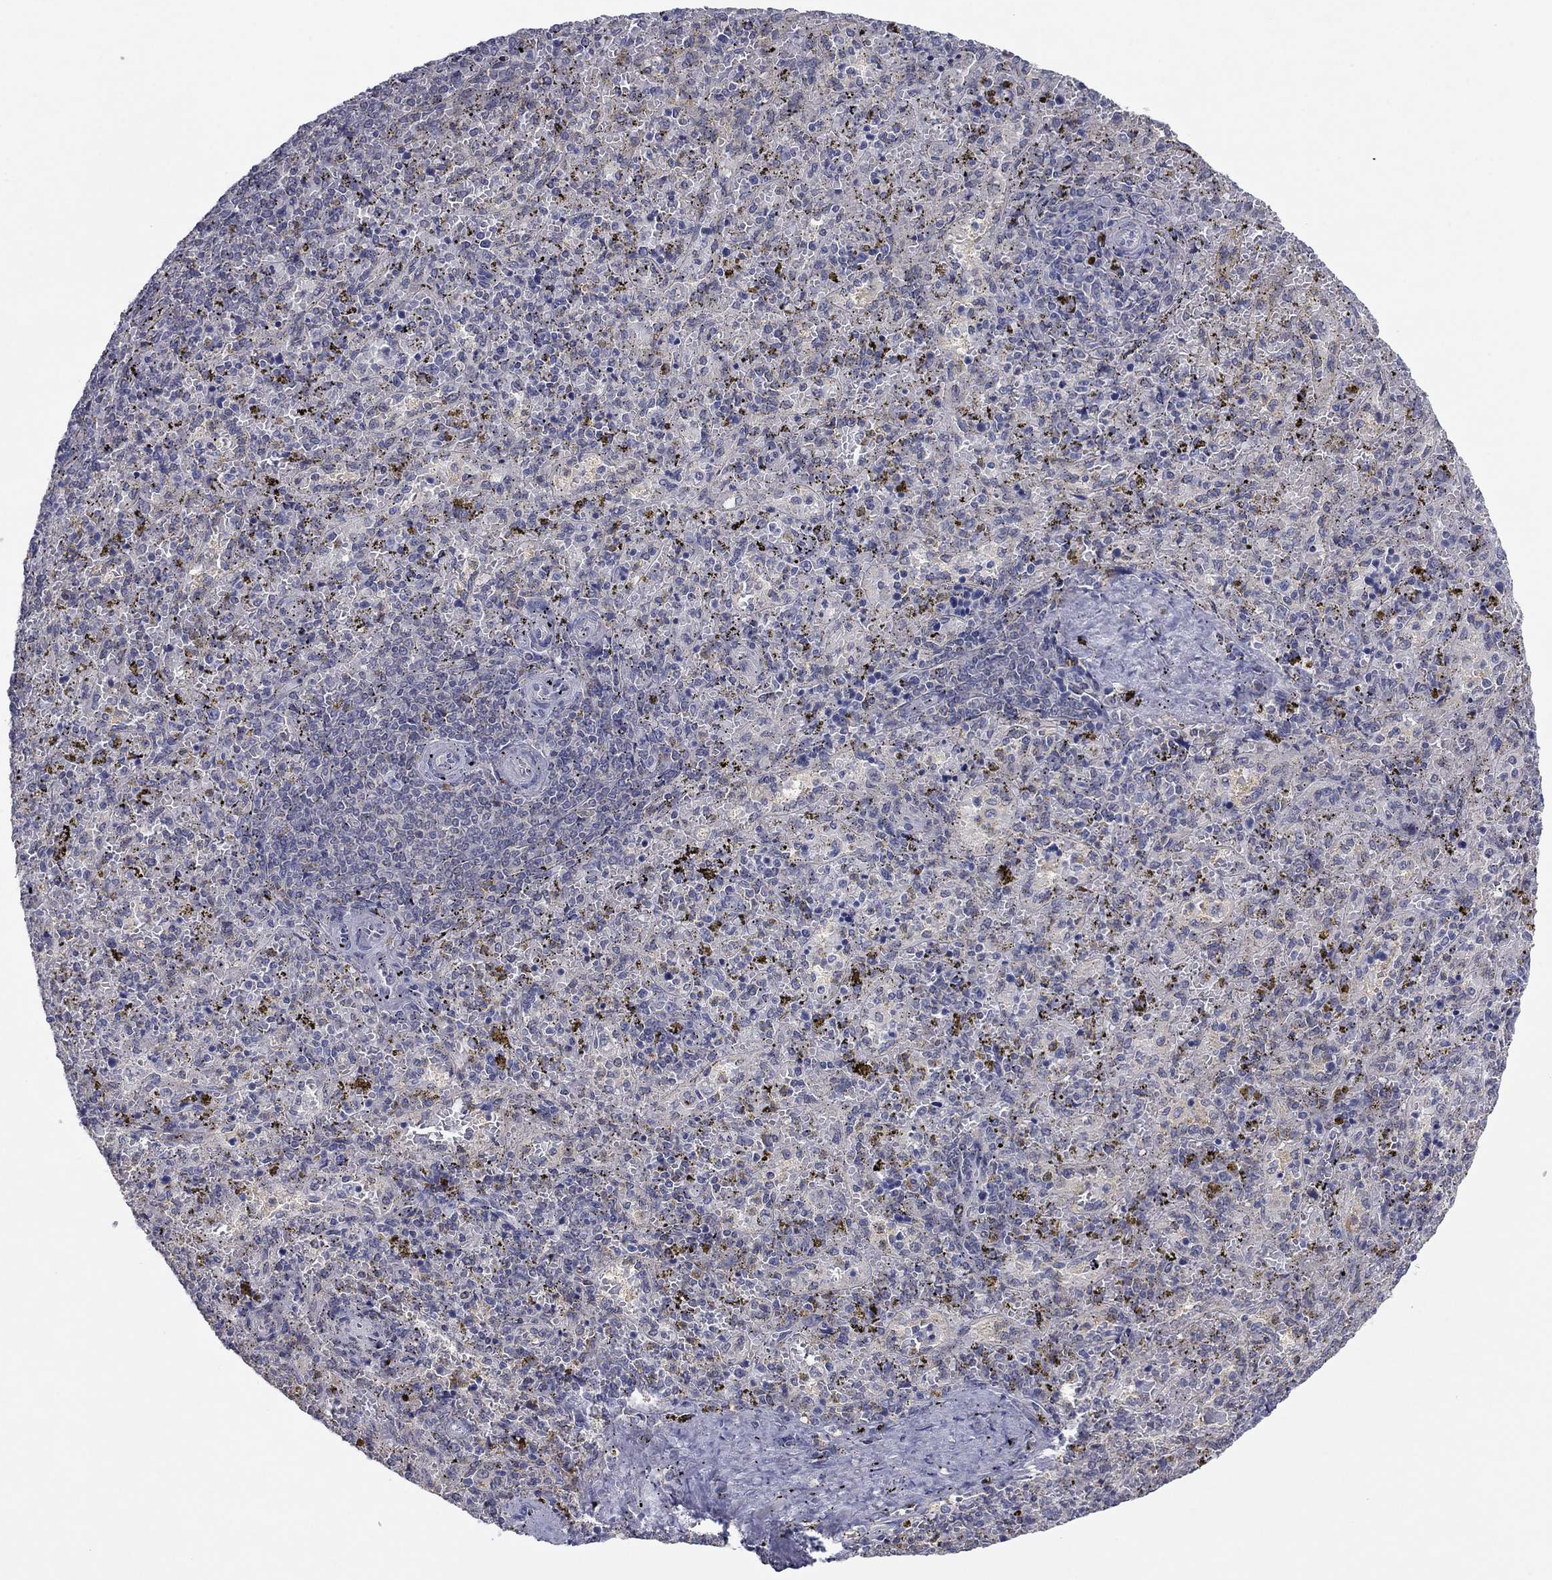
{"staining": {"intensity": "negative", "quantity": "none", "location": "none"}, "tissue": "spleen", "cell_type": "Cells in red pulp", "image_type": "normal", "snomed": [{"axis": "morphology", "description": "Normal tissue, NOS"}, {"axis": "topography", "description": "Spleen"}], "caption": "IHC of normal human spleen reveals no expression in cells in red pulp.", "gene": "GRHPR", "patient": {"sex": "female", "age": 50}}